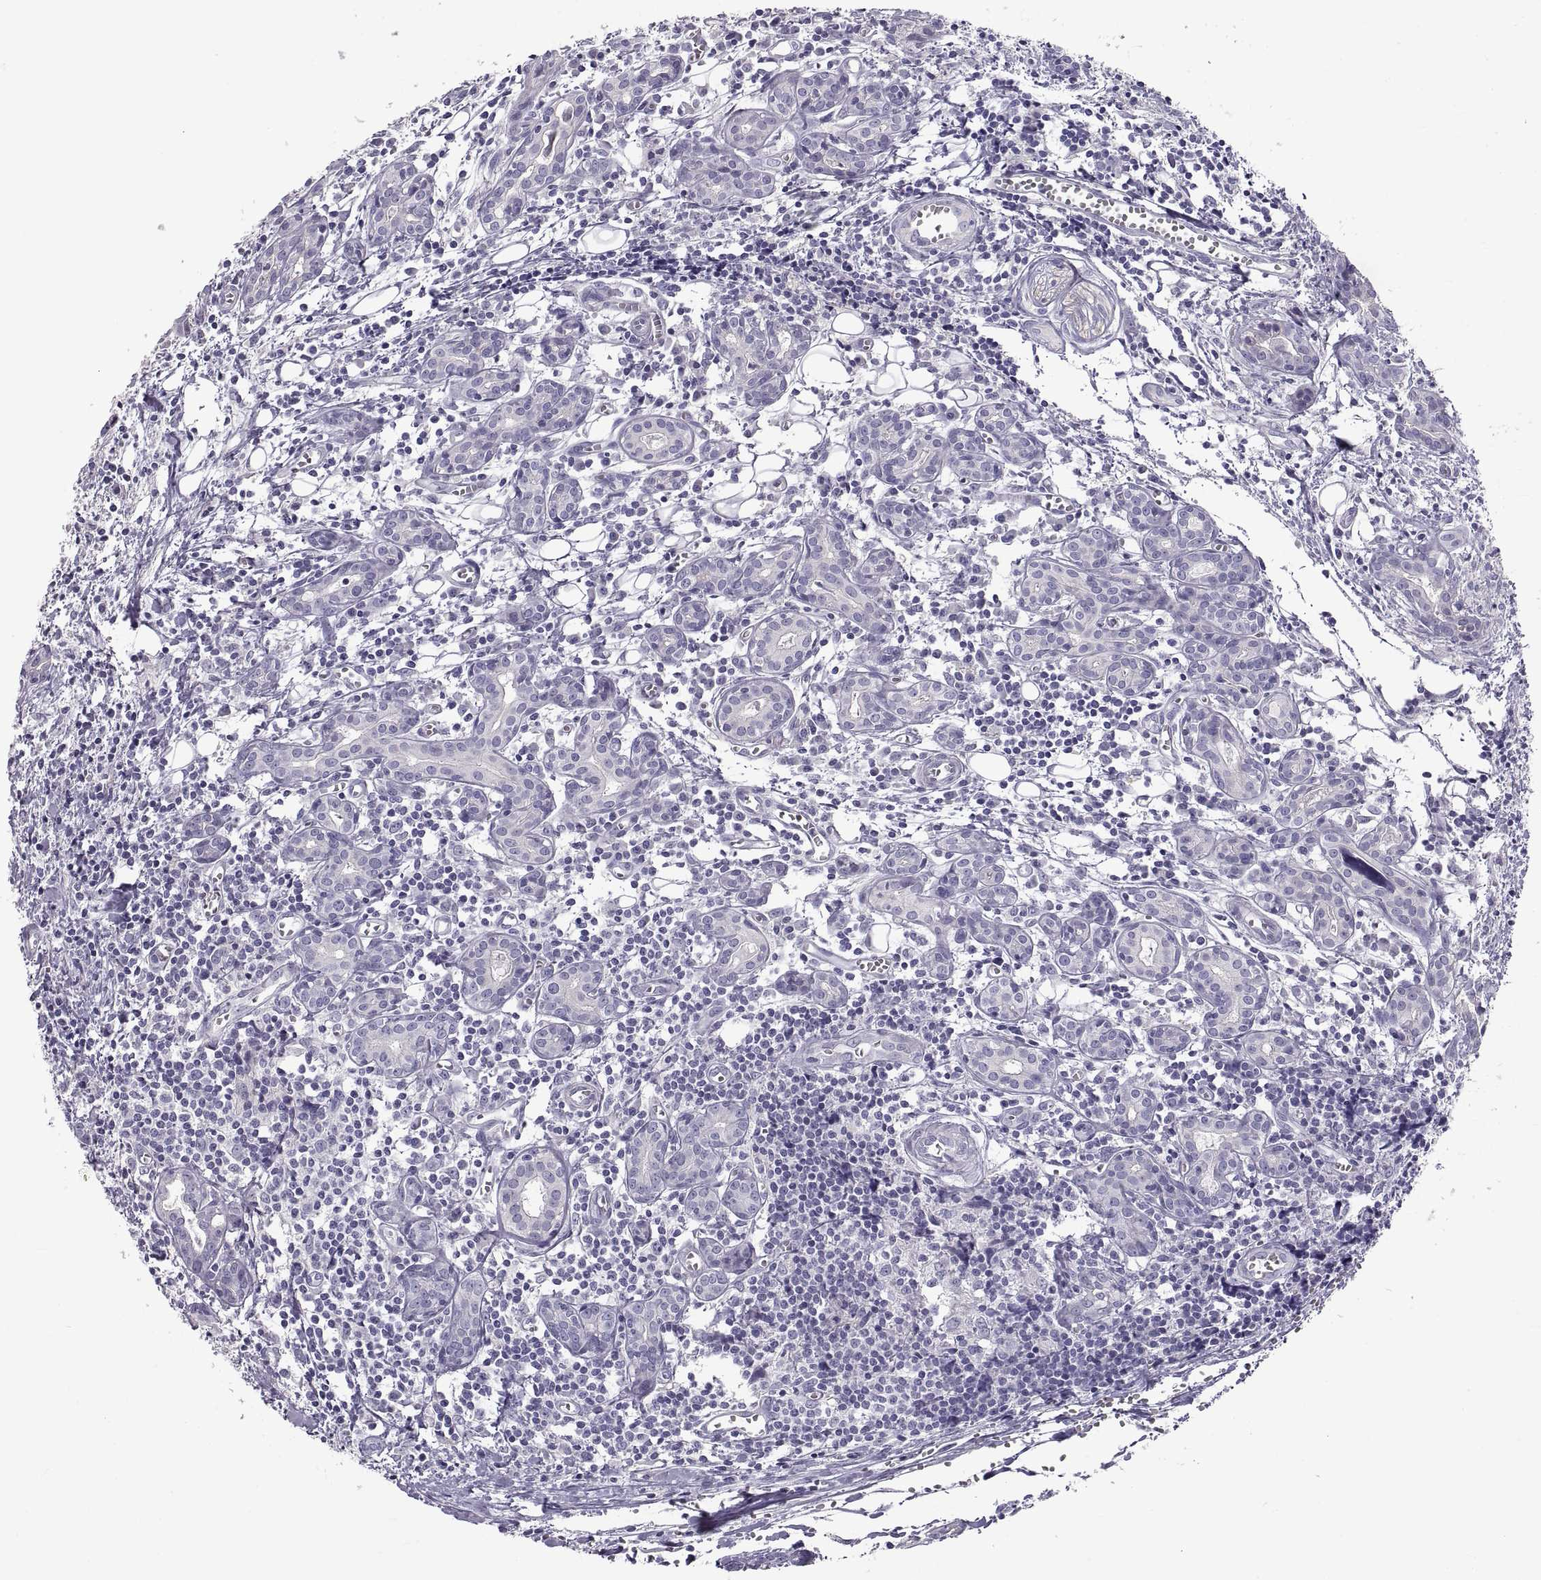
{"staining": {"intensity": "negative", "quantity": "none", "location": "none"}, "tissue": "head and neck cancer", "cell_type": "Tumor cells", "image_type": "cancer", "snomed": [{"axis": "morphology", "description": "Adenocarcinoma, NOS"}, {"axis": "topography", "description": "Head-Neck"}], "caption": "Micrograph shows no significant protein expression in tumor cells of head and neck cancer. Nuclei are stained in blue.", "gene": "CRYBB3", "patient": {"sex": "male", "age": 76}}